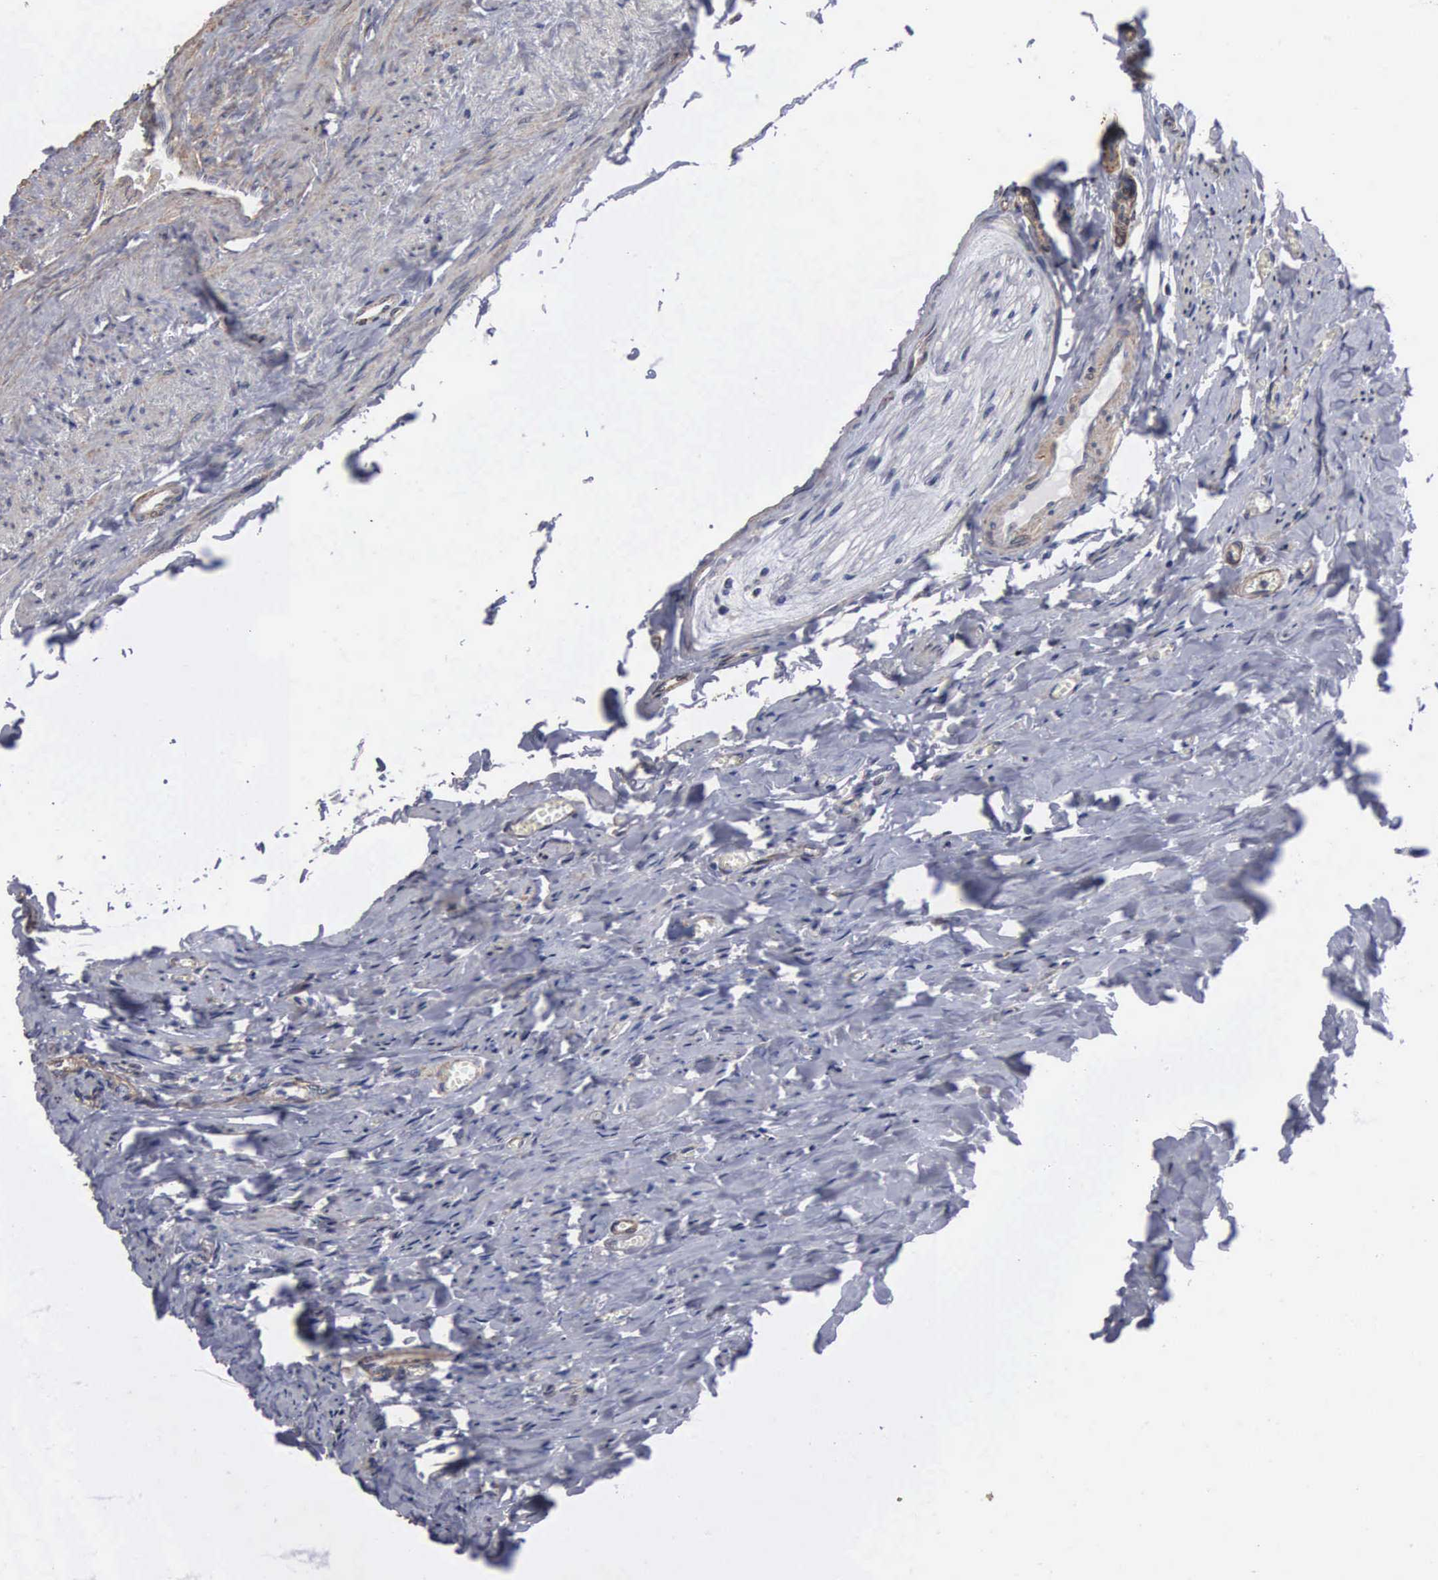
{"staining": {"intensity": "weak", "quantity": "25%-75%", "location": "cytoplasmic/membranous"}, "tissue": "ovary", "cell_type": "Ovarian stroma cells", "image_type": "normal", "snomed": [{"axis": "morphology", "description": "Normal tissue, NOS"}, {"axis": "topography", "description": "Ovary"}], "caption": "Ovary stained with DAB immunohistochemistry displays low levels of weak cytoplasmic/membranous expression in about 25%-75% of ovarian stroma cells.", "gene": "NGDN", "patient": {"sex": "female", "age": 53}}